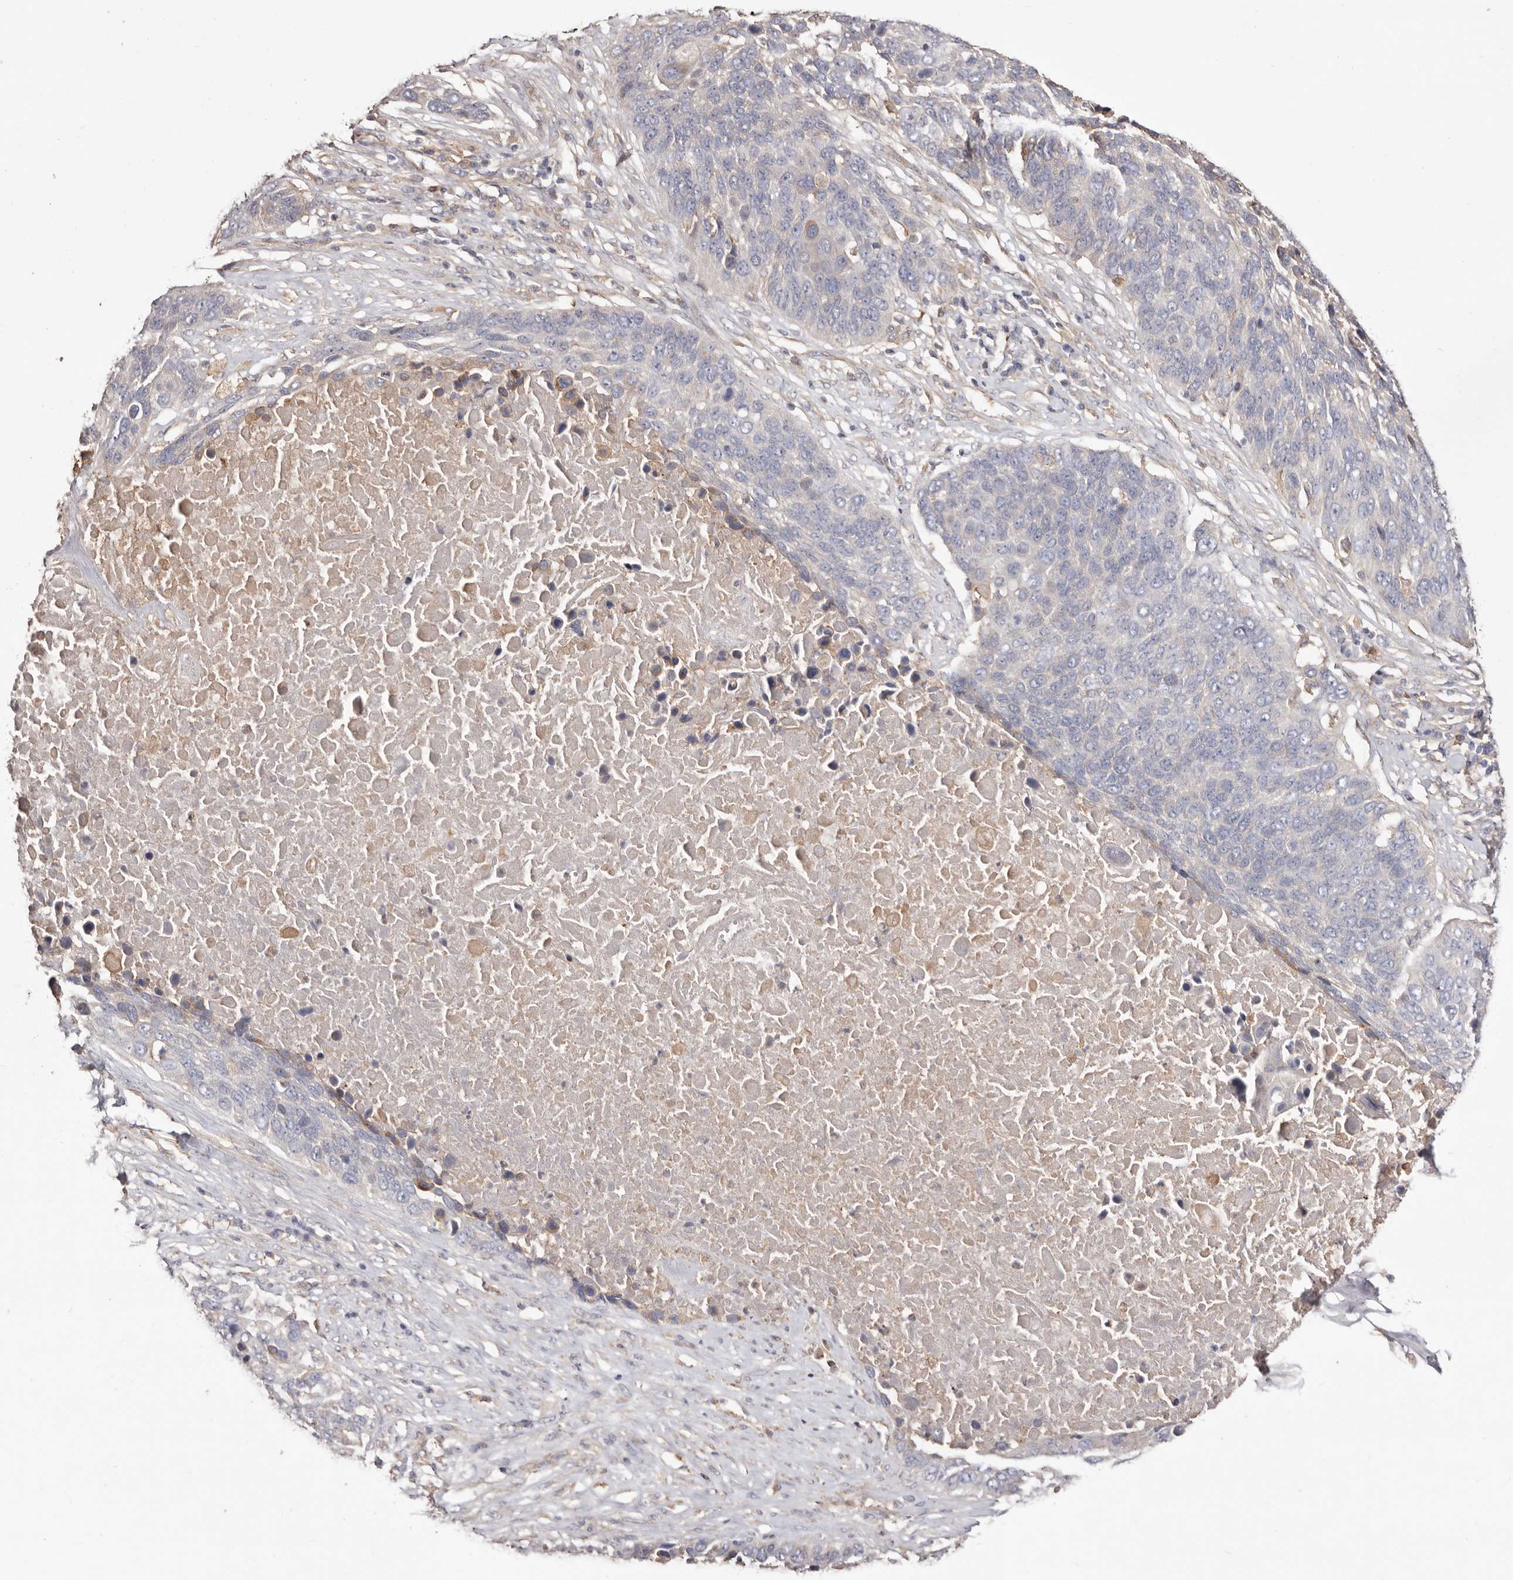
{"staining": {"intensity": "negative", "quantity": "none", "location": "none"}, "tissue": "lung cancer", "cell_type": "Tumor cells", "image_type": "cancer", "snomed": [{"axis": "morphology", "description": "Squamous cell carcinoma, NOS"}, {"axis": "topography", "description": "Lung"}], "caption": "DAB (3,3'-diaminobenzidine) immunohistochemical staining of human lung cancer (squamous cell carcinoma) shows no significant expression in tumor cells. (DAB (3,3'-diaminobenzidine) IHC visualized using brightfield microscopy, high magnification).", "gene": "LRRC25", "patient": {"sex": "male", "age": 66}}